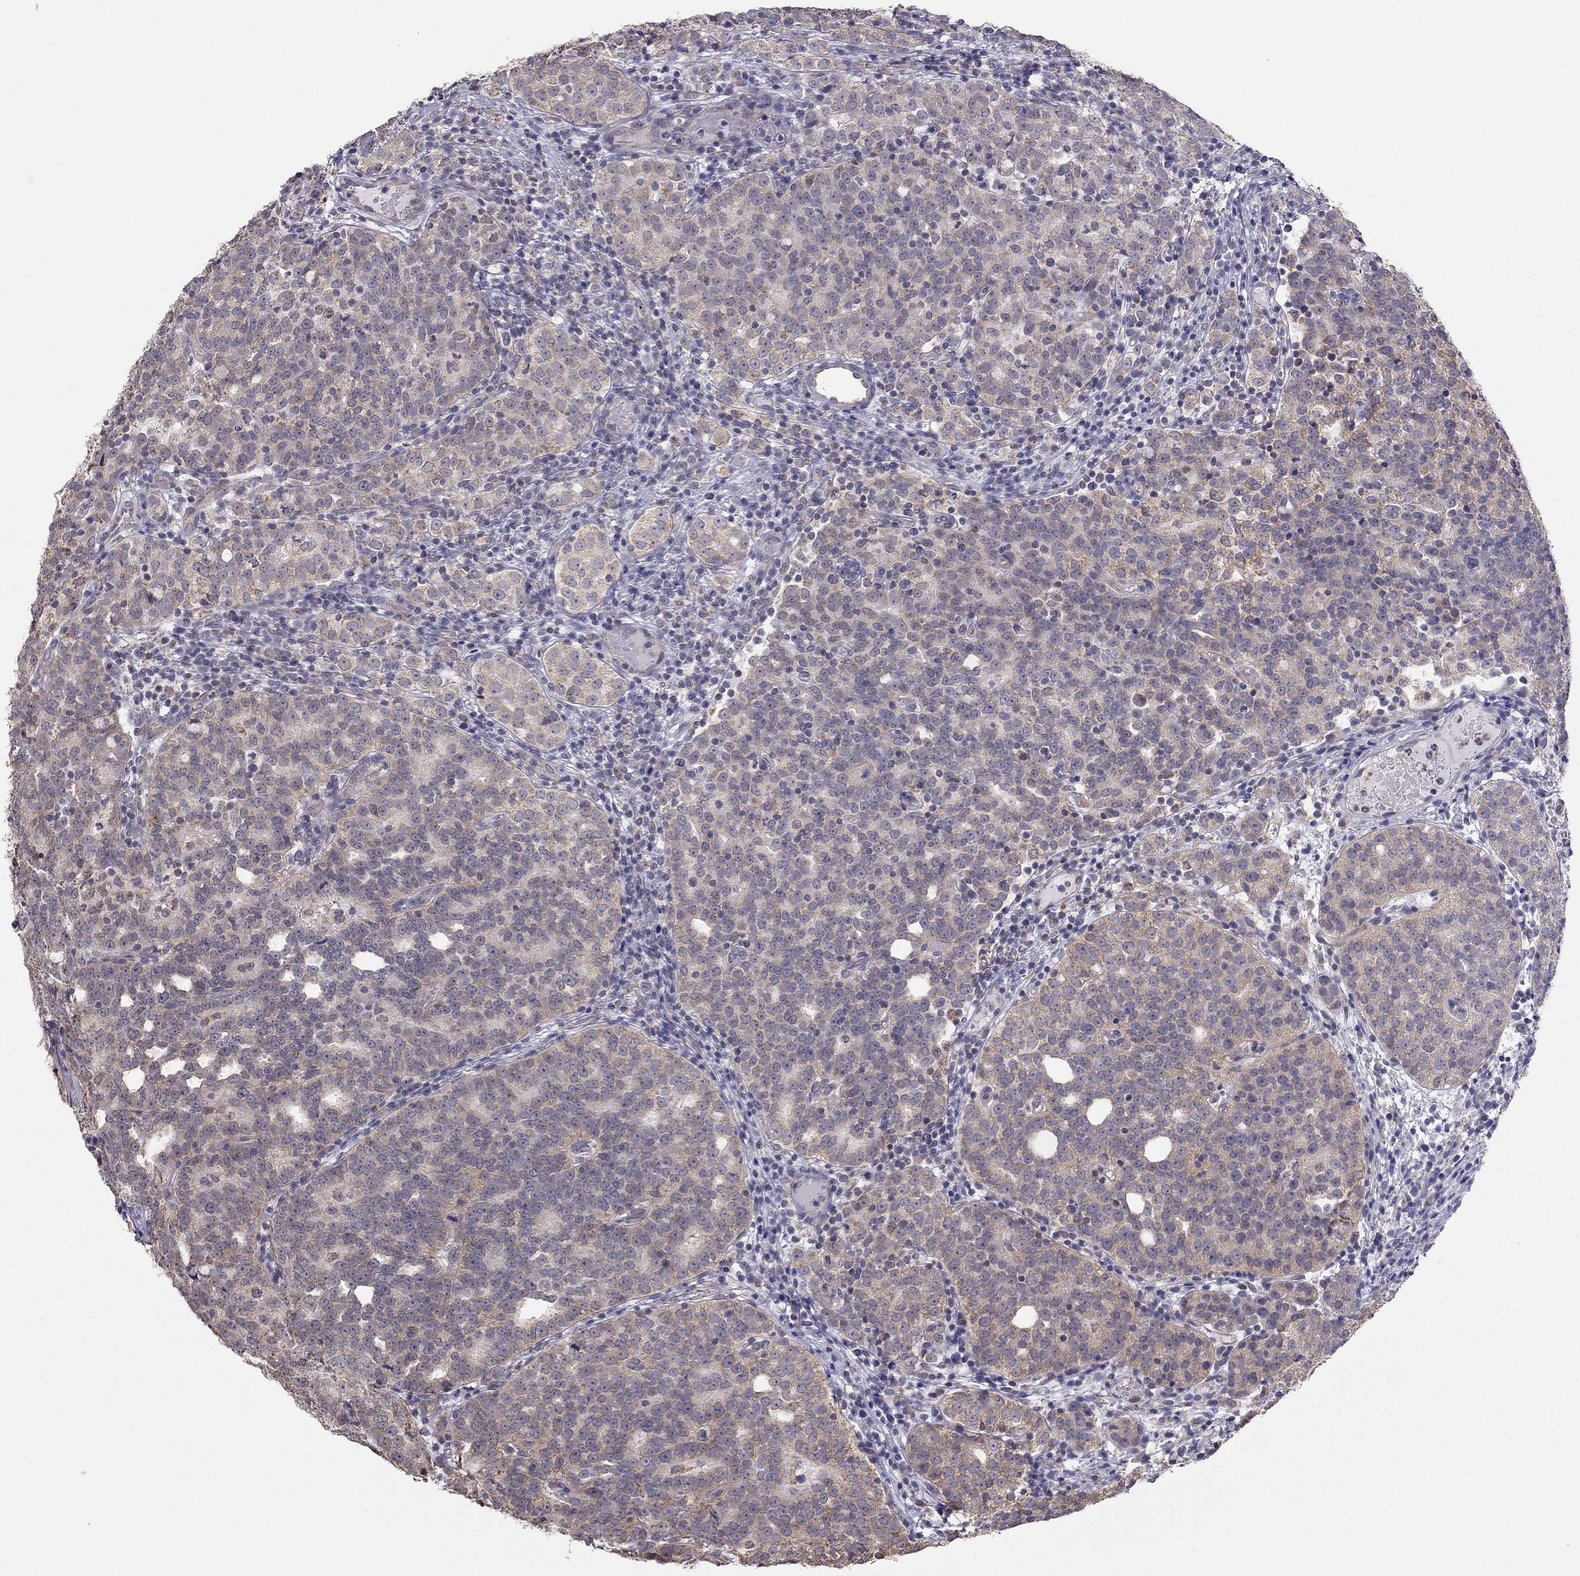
{"staining": {"intensity": "weak", "quantity": ">75%", "location": "cytoplasmic/membranous"}, "tissue": "prostate cancer", "cell_type": "Tumor cells", "image_type": "cancer", "snomed": [{"axis": "morphology", "description": "Adenocarcinoma, High grade"}, {"axis": "topography", "description": "Prostate"}], "caption": "Protein expression analysis of human high-grade adenocarcinoma (prostate) reveals weak cytoplasmic/membranous staining in about >75% of tumor cells.", "gene": "LRIT3", "patient": {"sex": "male", "age": 53}}